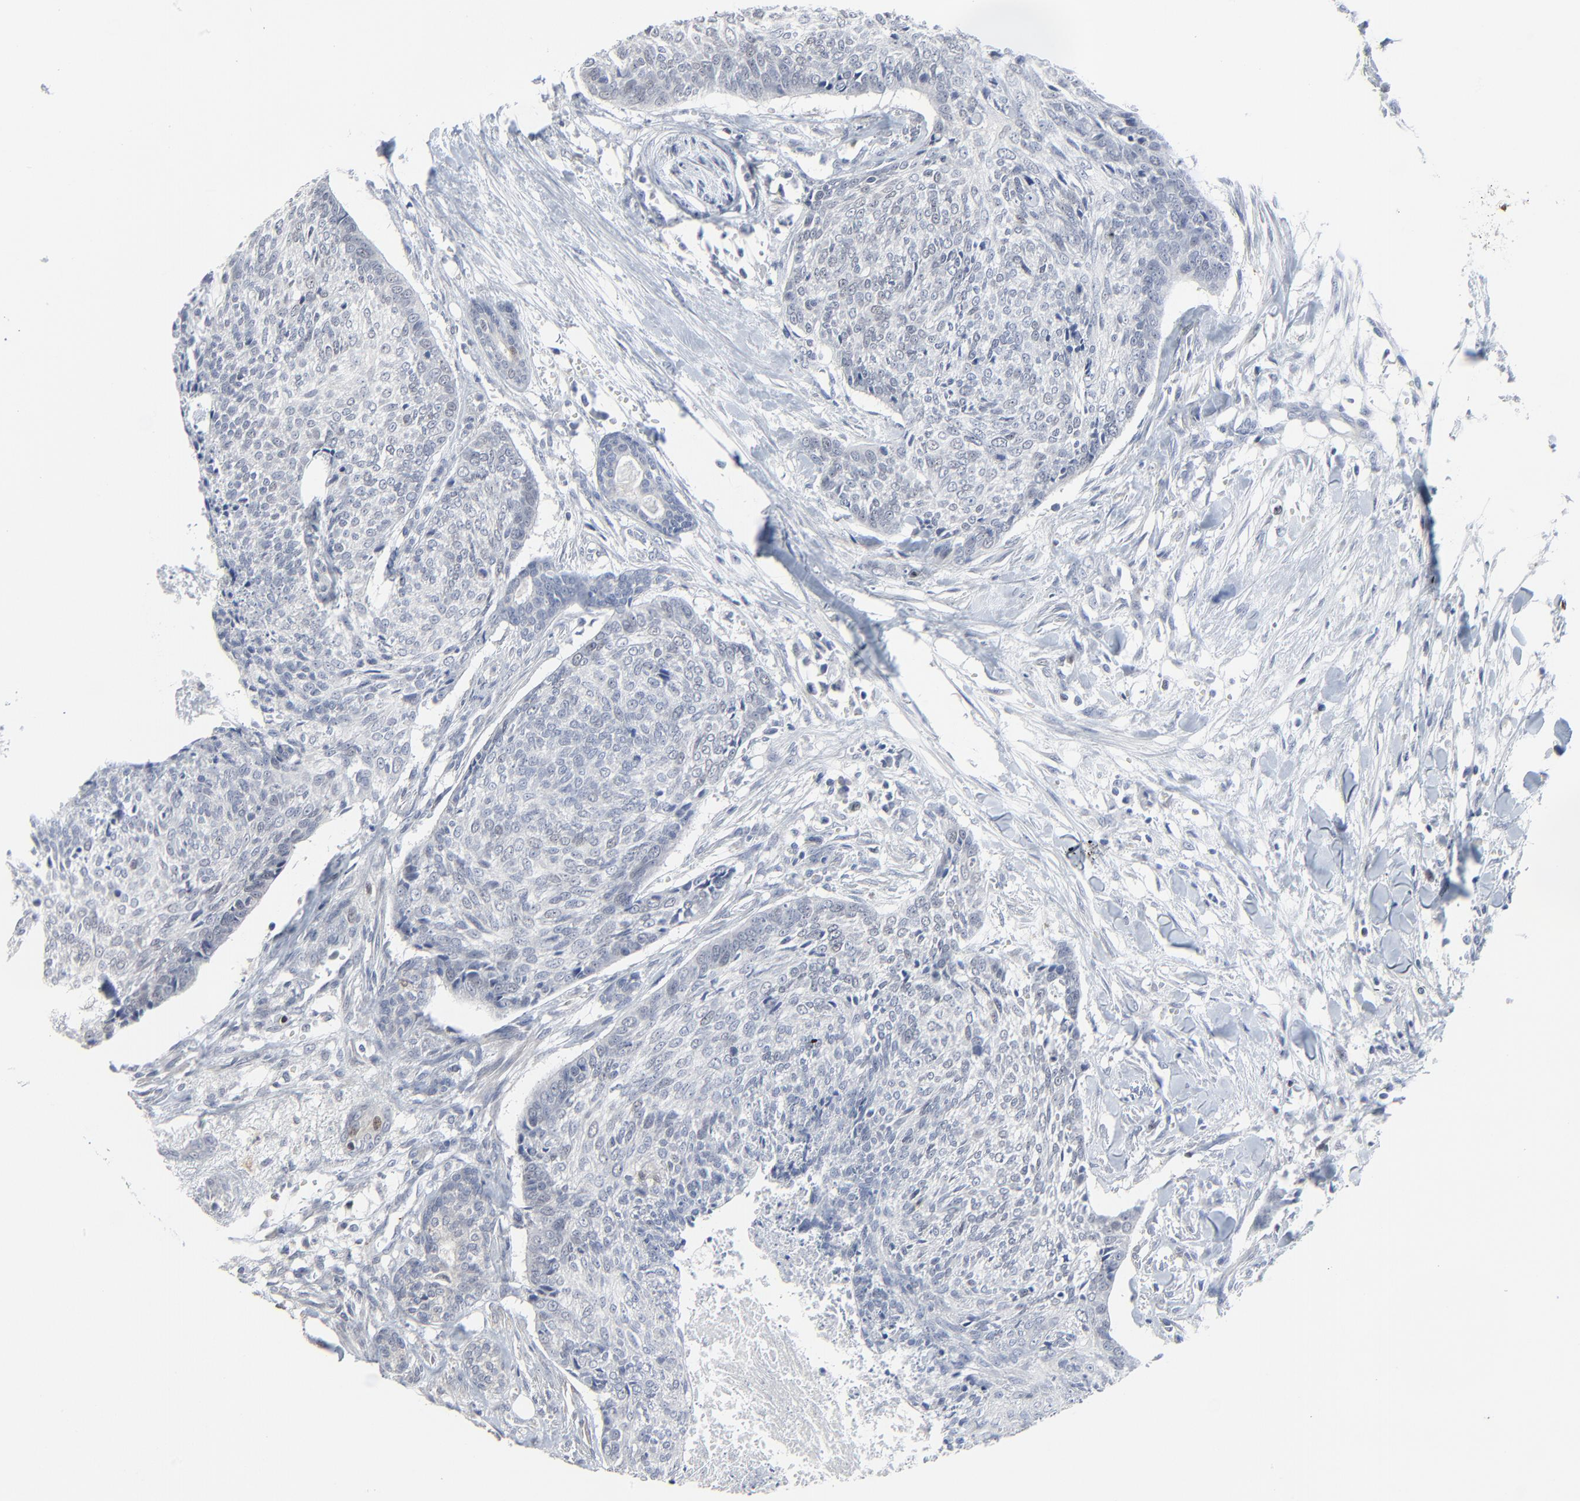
{"staining": {"intensity": "weak", "quantity": "<25%", "location": "nuclear"}, "tissue": "head and neck cancer", "cell_type": "Tumor cells", "image_type": "cancer", "snomed": [{"axis": "morphology", "description": "Squamous cell carcinoma, NOS"}, {"axis": "topography", "description": "Salivary gland"}, {"axis": "topography", "description": "Head-Neck"}], "caption": "The IHC image has no significant staining in tumor cells of squamous cell carcinoma (head and neck) tissue.", "gene": "BIRC3", "patient": {"sex": "male", "age": 70}}